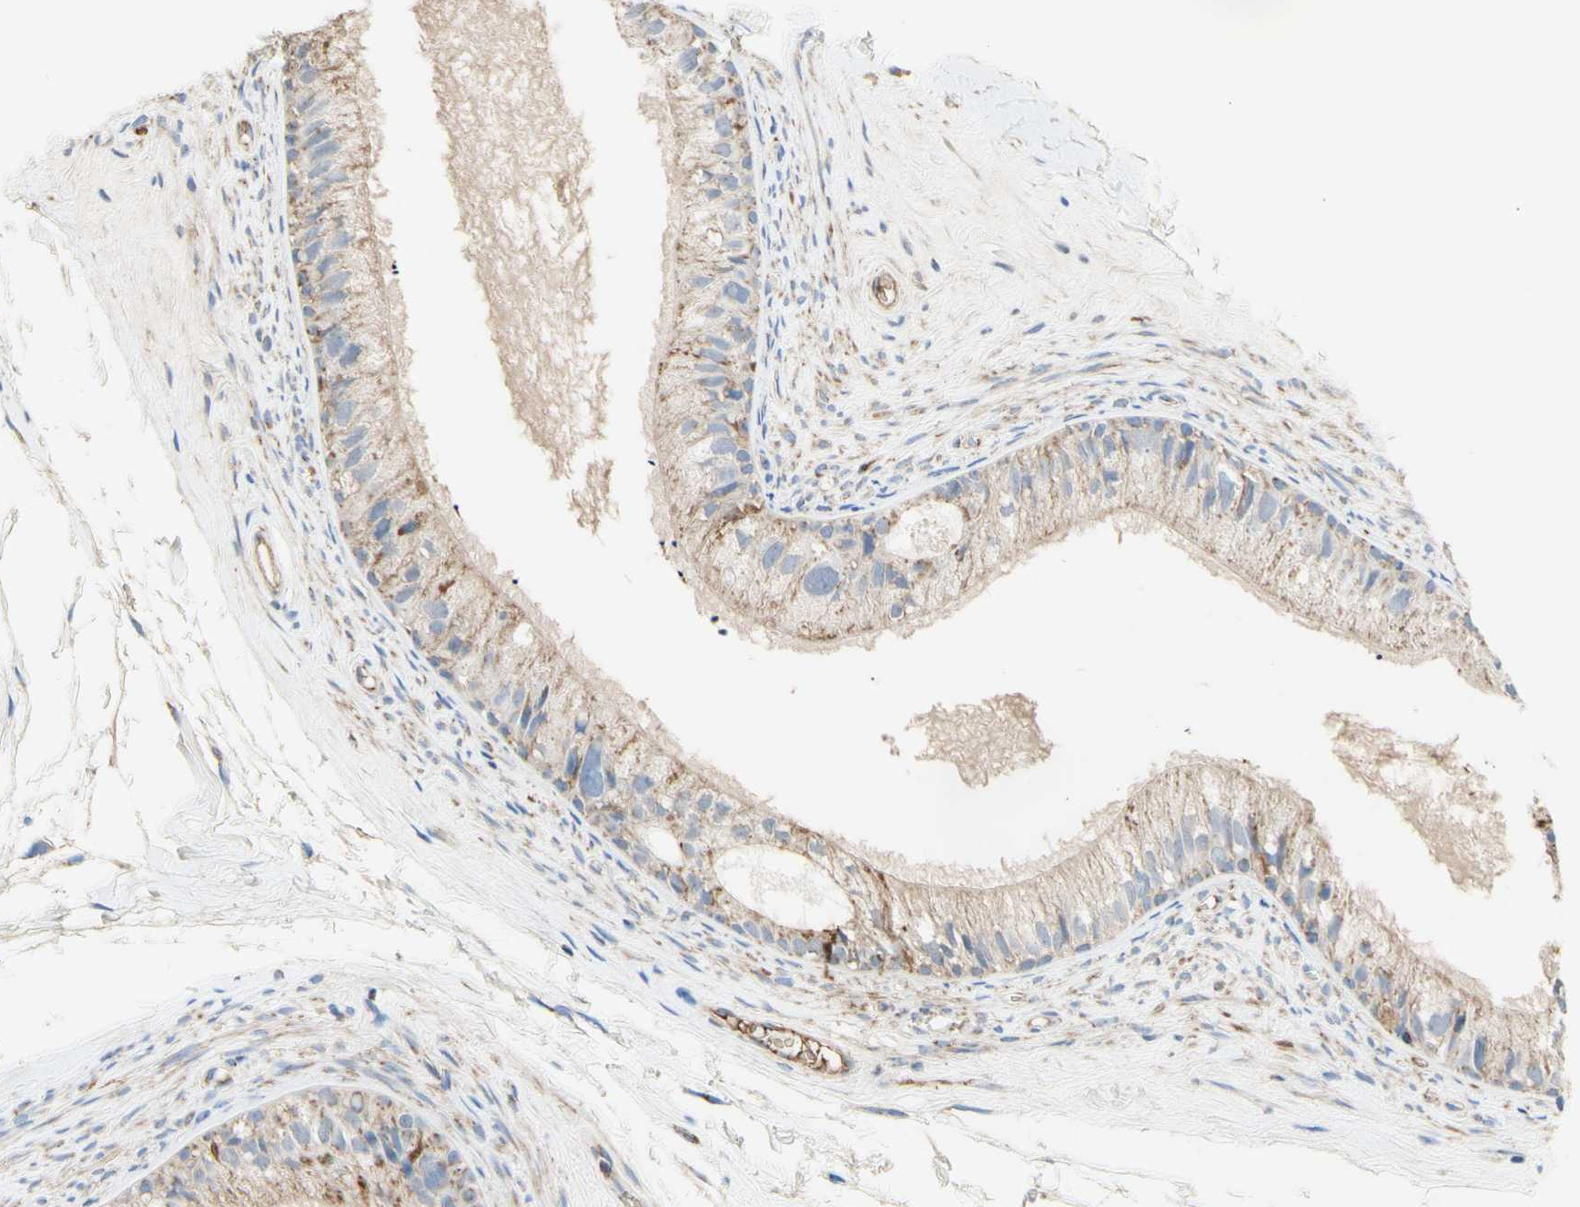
{"staining": {"intensity": "moderate", "quantity": "<25%", "location": "cytoplasmic/membranous"}, "tissue": "epididymis", "cell_type": "Glandular cells", "image_type": "normal", "snomed": [{"axis": "morphology", "description": "Normal tissue, NOS"}, {"axis": "topography", "description": "Epididymis"}], "caption": "The image shows immunohistochemical staining of benign epididymis. There is moderate cytoplasmic/membranous expression is present in approximately <25% of glandular cells.", "gene": "SDHB", "patient": {"sex": "male", "age": 56}}